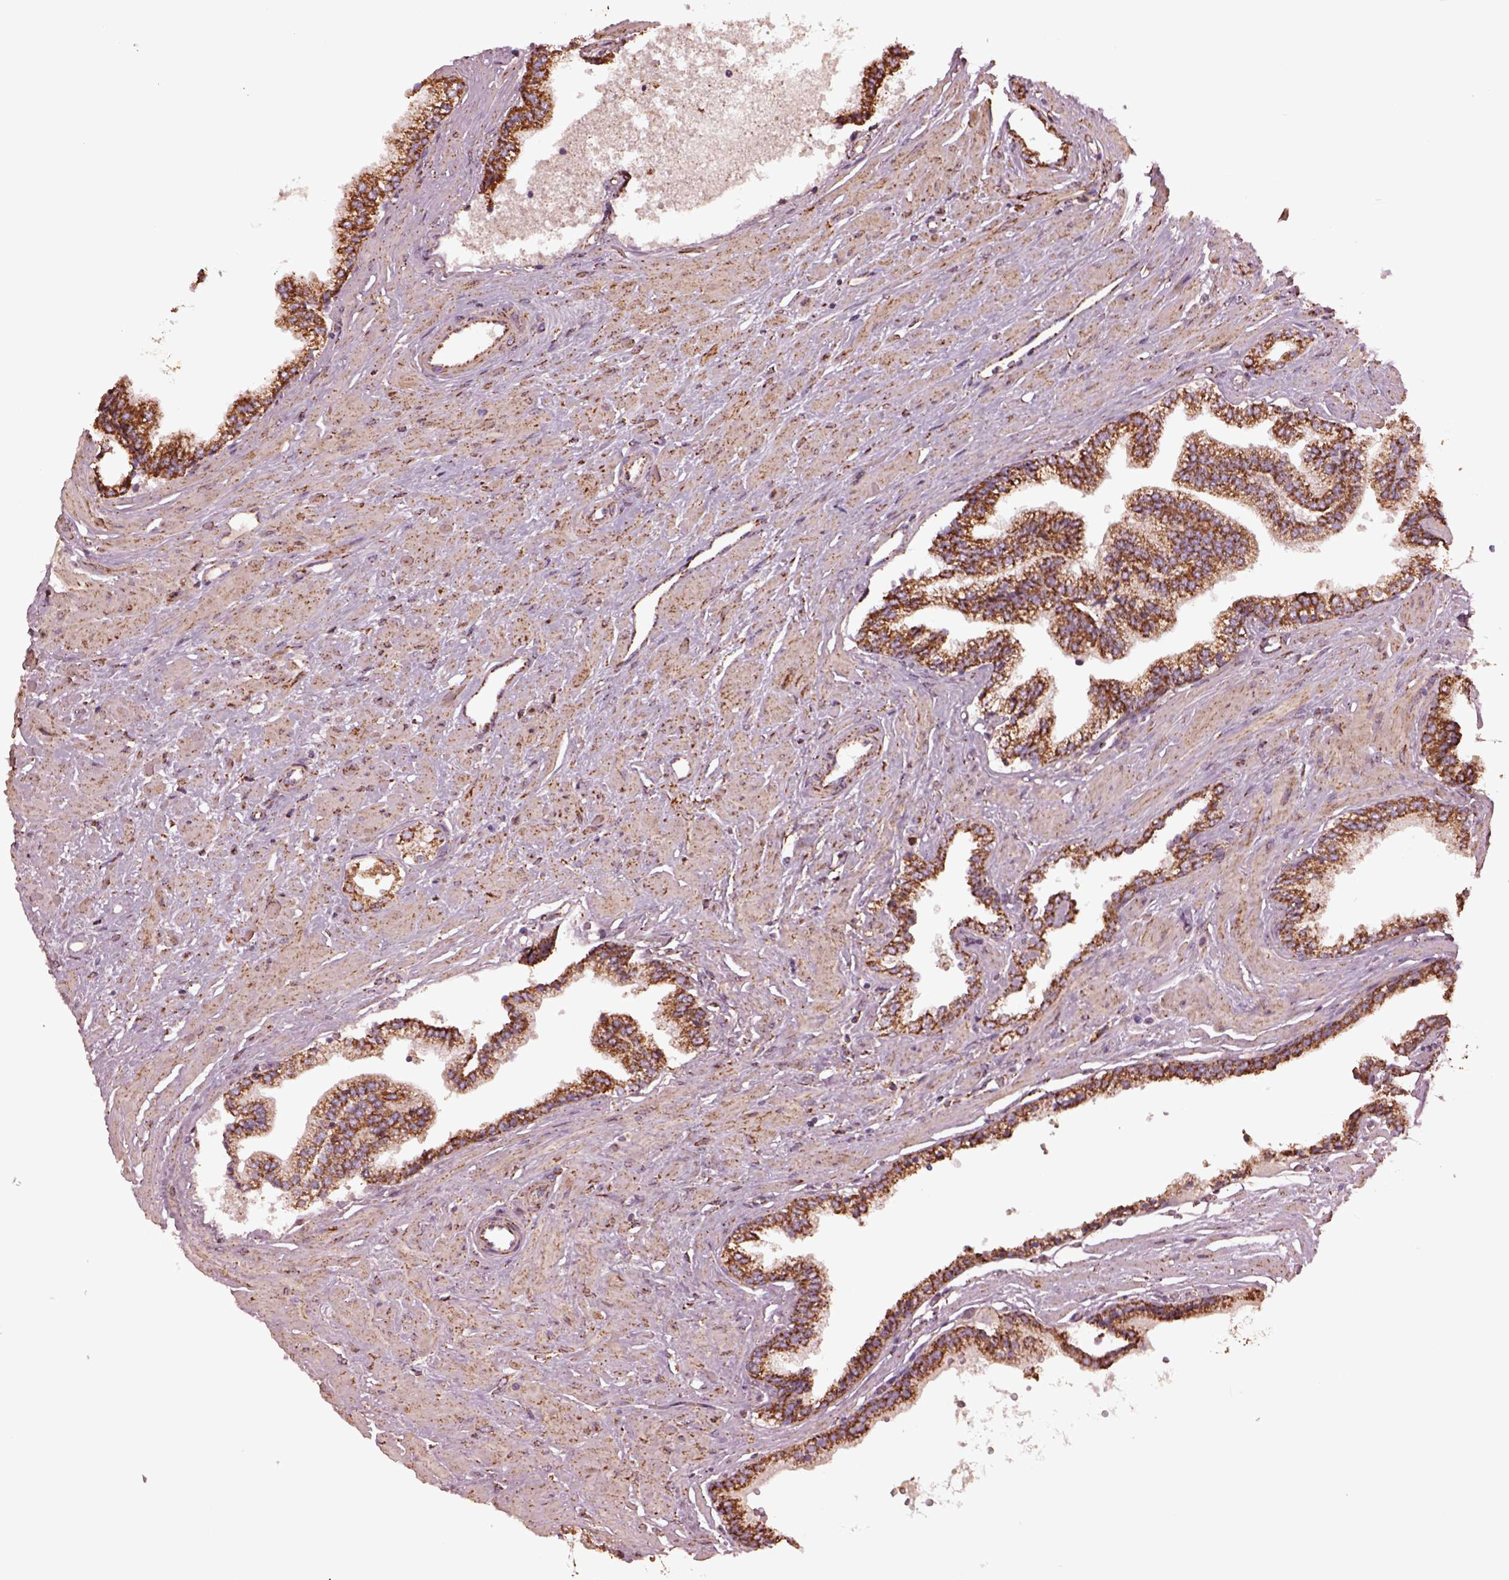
{"staining": {"intensity": "strong", "quantity": ">75%", "location": "cytoplasmic/membranous"}, "tissue": "prostate cancer", "cell_type": "Tumor cells", "image_type": "cancer", "snomed": [{"axis": "morphology", "description": "Adenocarcinoma, Low grade"}, {"axis": "topography", "description": "Prostate"}], "caption": "Prostate low-grade adenocarcinoma stained with a protein marker displays strong staining in tumor cells.", "gene": "TMEM254", "patient": {"sex": "male", "age": 60}}